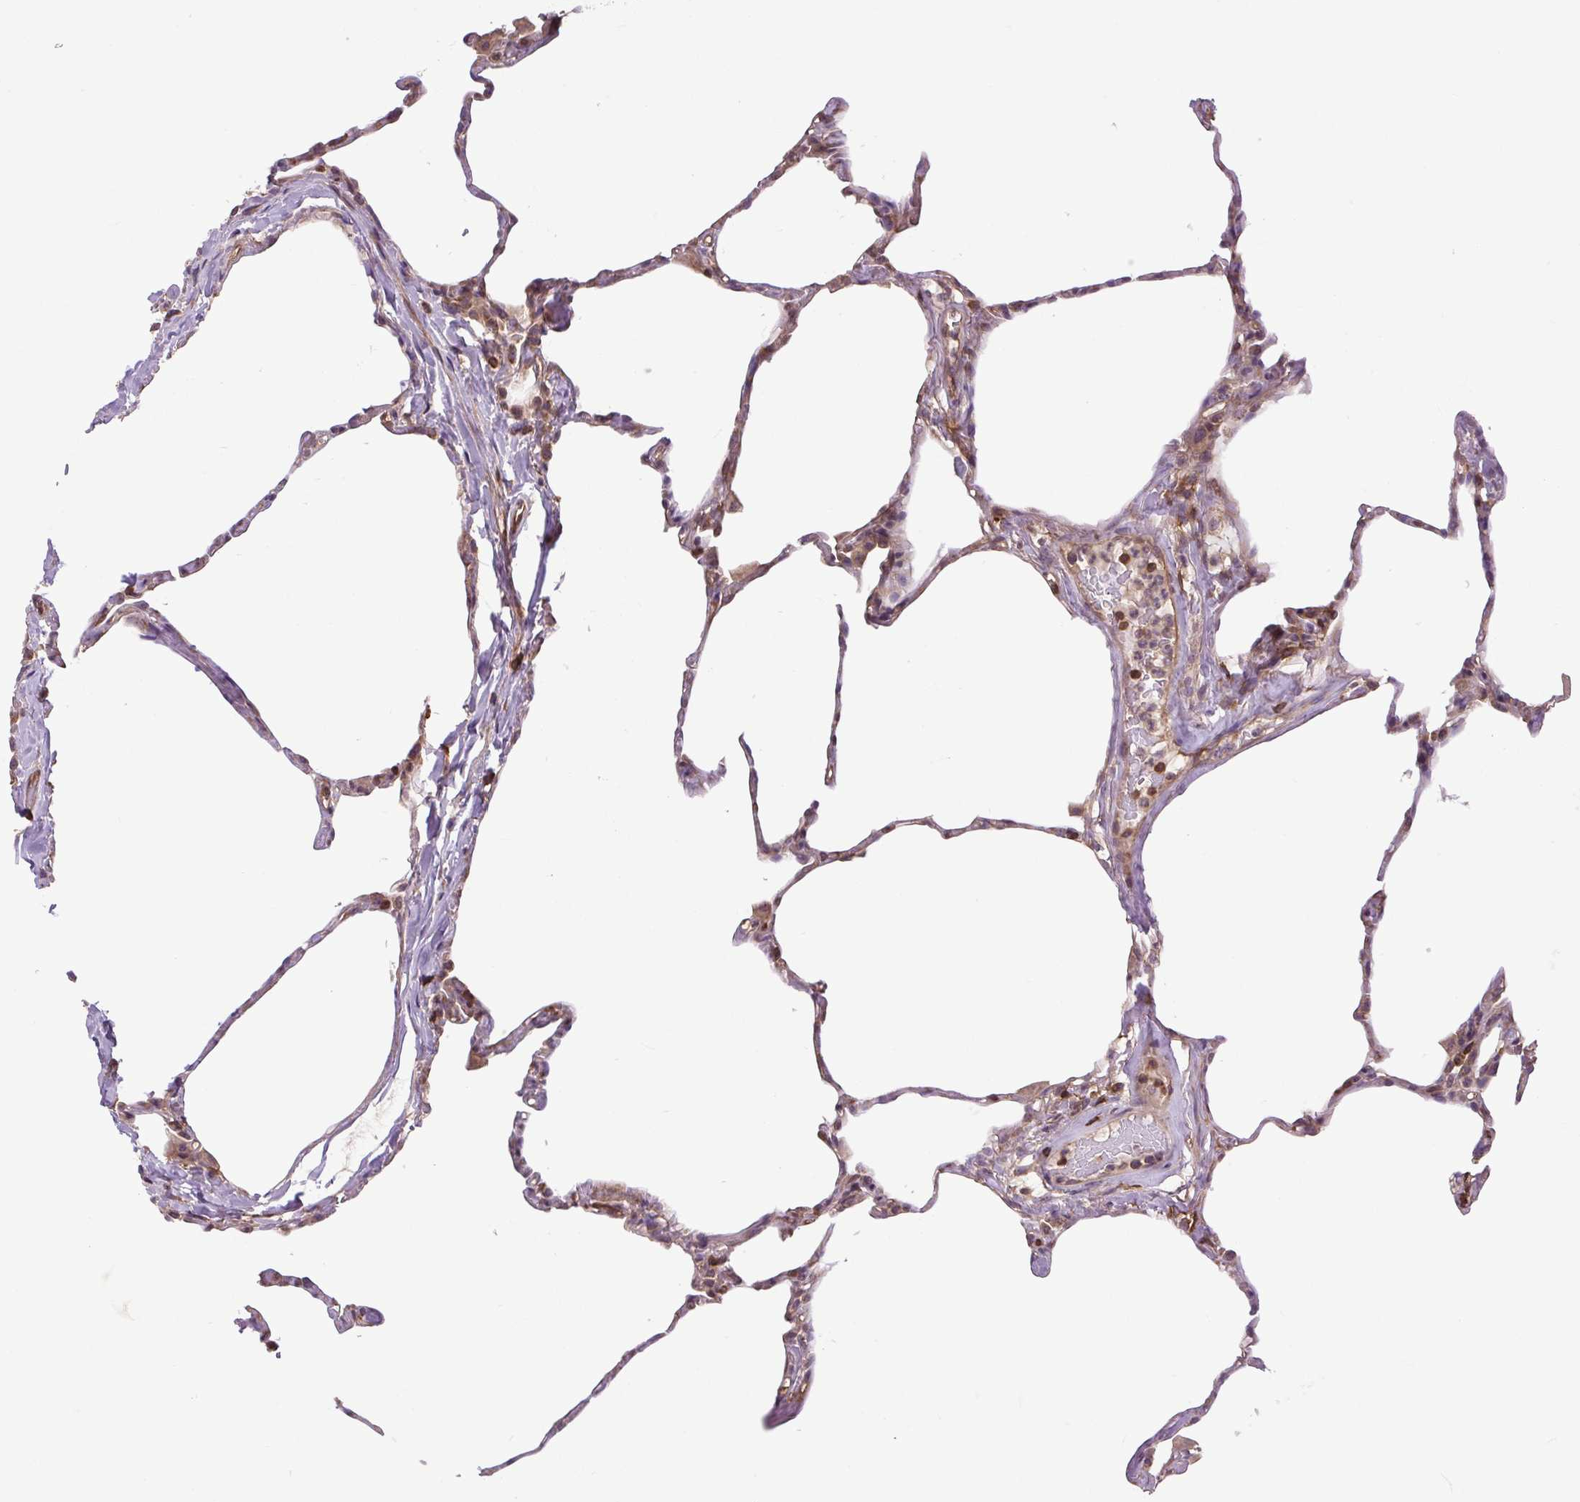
{"staining": {"intensity": "weak", "quantity": "25%-75%", "location": "cytoplasmic/membranous"}, "tissue": "lung", "cell_type": "Alveolar cells", "image_type": "normal", "snomed": [{"axis": "morphology", "description": "Normal tissue, NOS"}, {"axis": "topography", "description": "Lung"}], "caption": "About 25%-75% of alveolar cells in unremarkable human lung show weak cytoplasmic/membranous protein staining as visualized by brown immunohistochemical staining.", "gene": "PLCG1", "patient": {"sex": "male", "age": 65}}